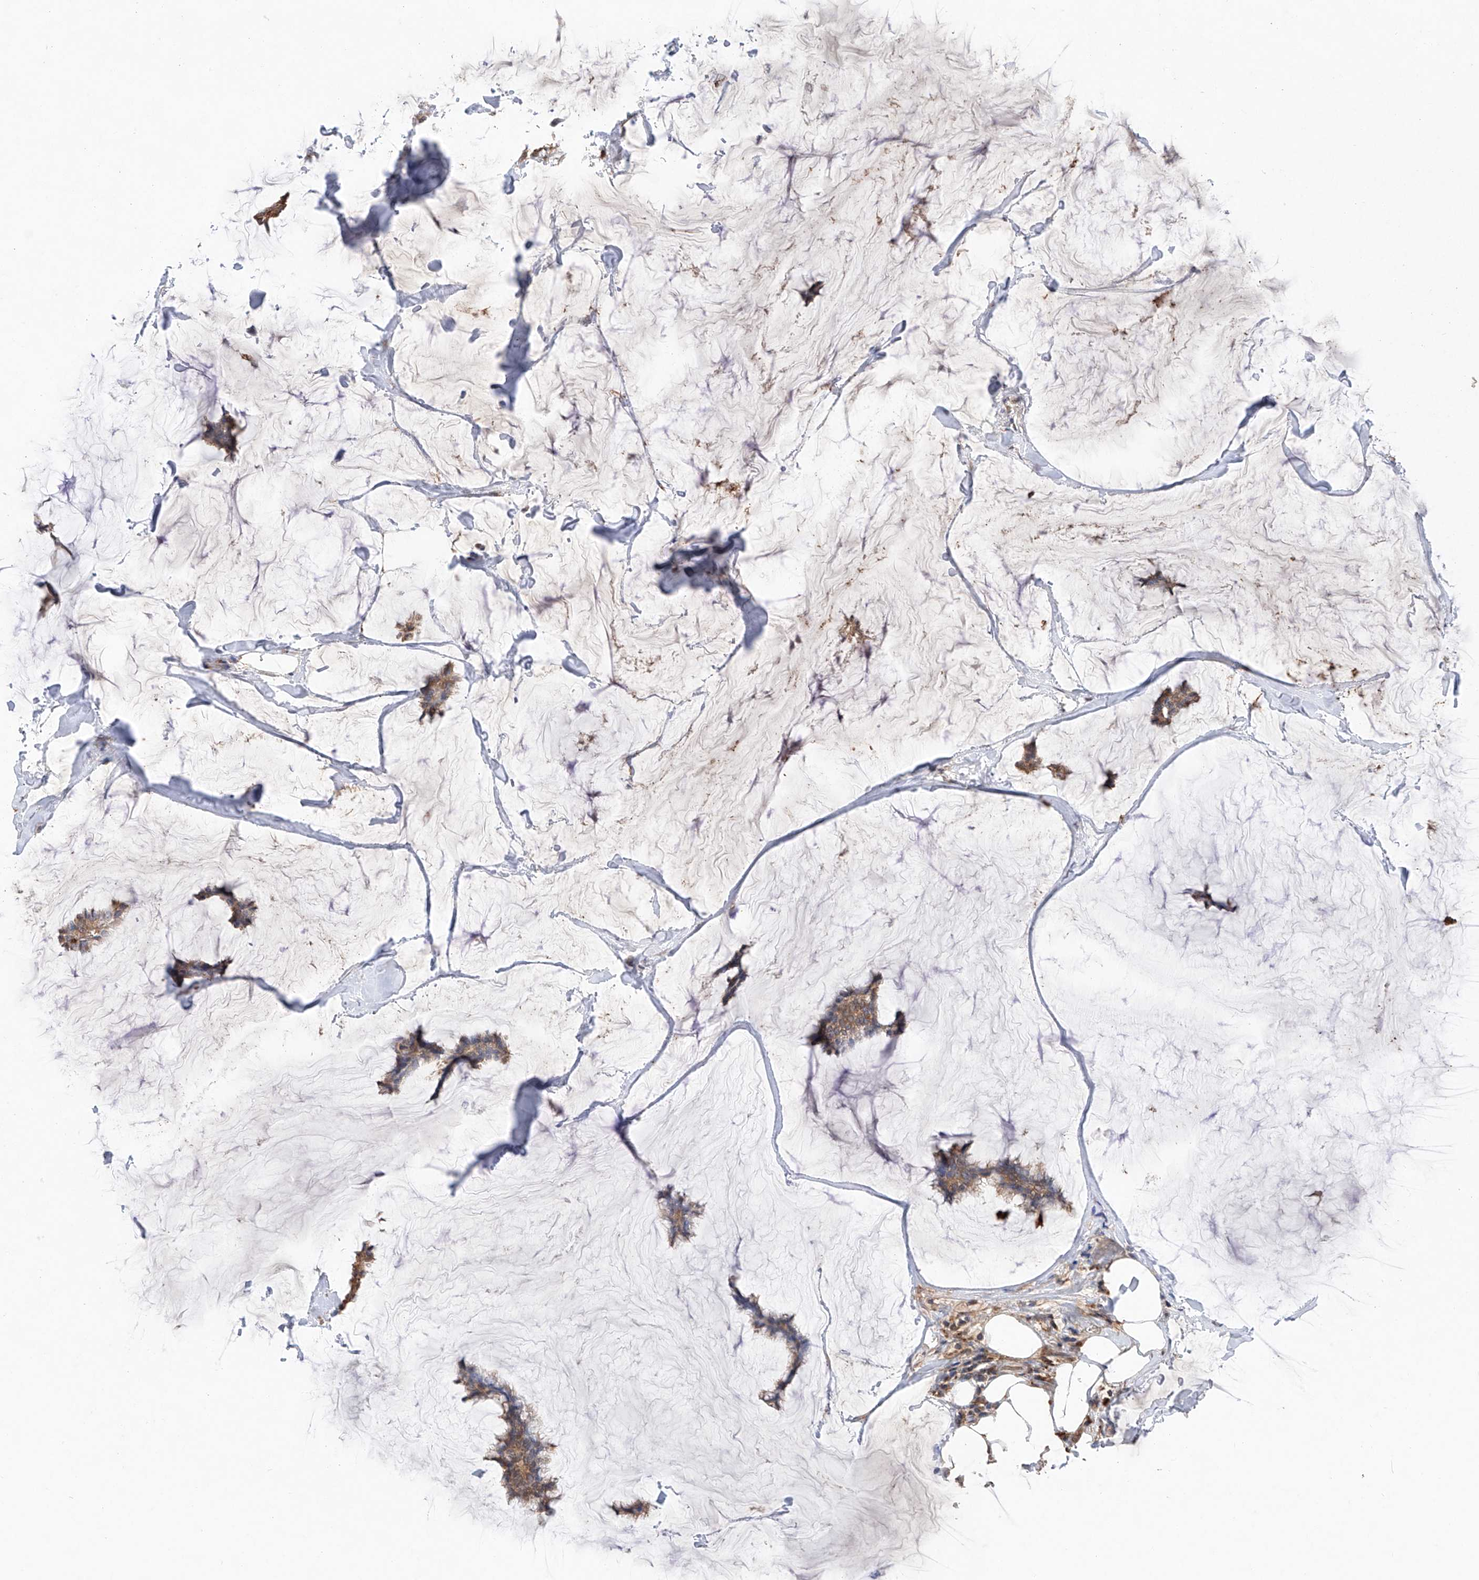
{"staining": {"intensity": "weak", "quantity": ">75%", "location": "cytoplasmic/membranous"}, "tissue": "breast cancer", "cell_type": "Tumor cells", "image_type": "cancer", "snomed": [{"axis": "morphology", "description": "Duct carcinoma"}, {"axis": "topography", "description": "Breast"}], "caption": "Protein staining by immunohistochemistry (IHC) exhibits weak cytoplasmic/membranous positivity in approximately >75% of tumor cells in breast cancer (invasive ductal carcinoma).", "gene": "EDN1", "patient": {"sex": "female", "age": 93}}